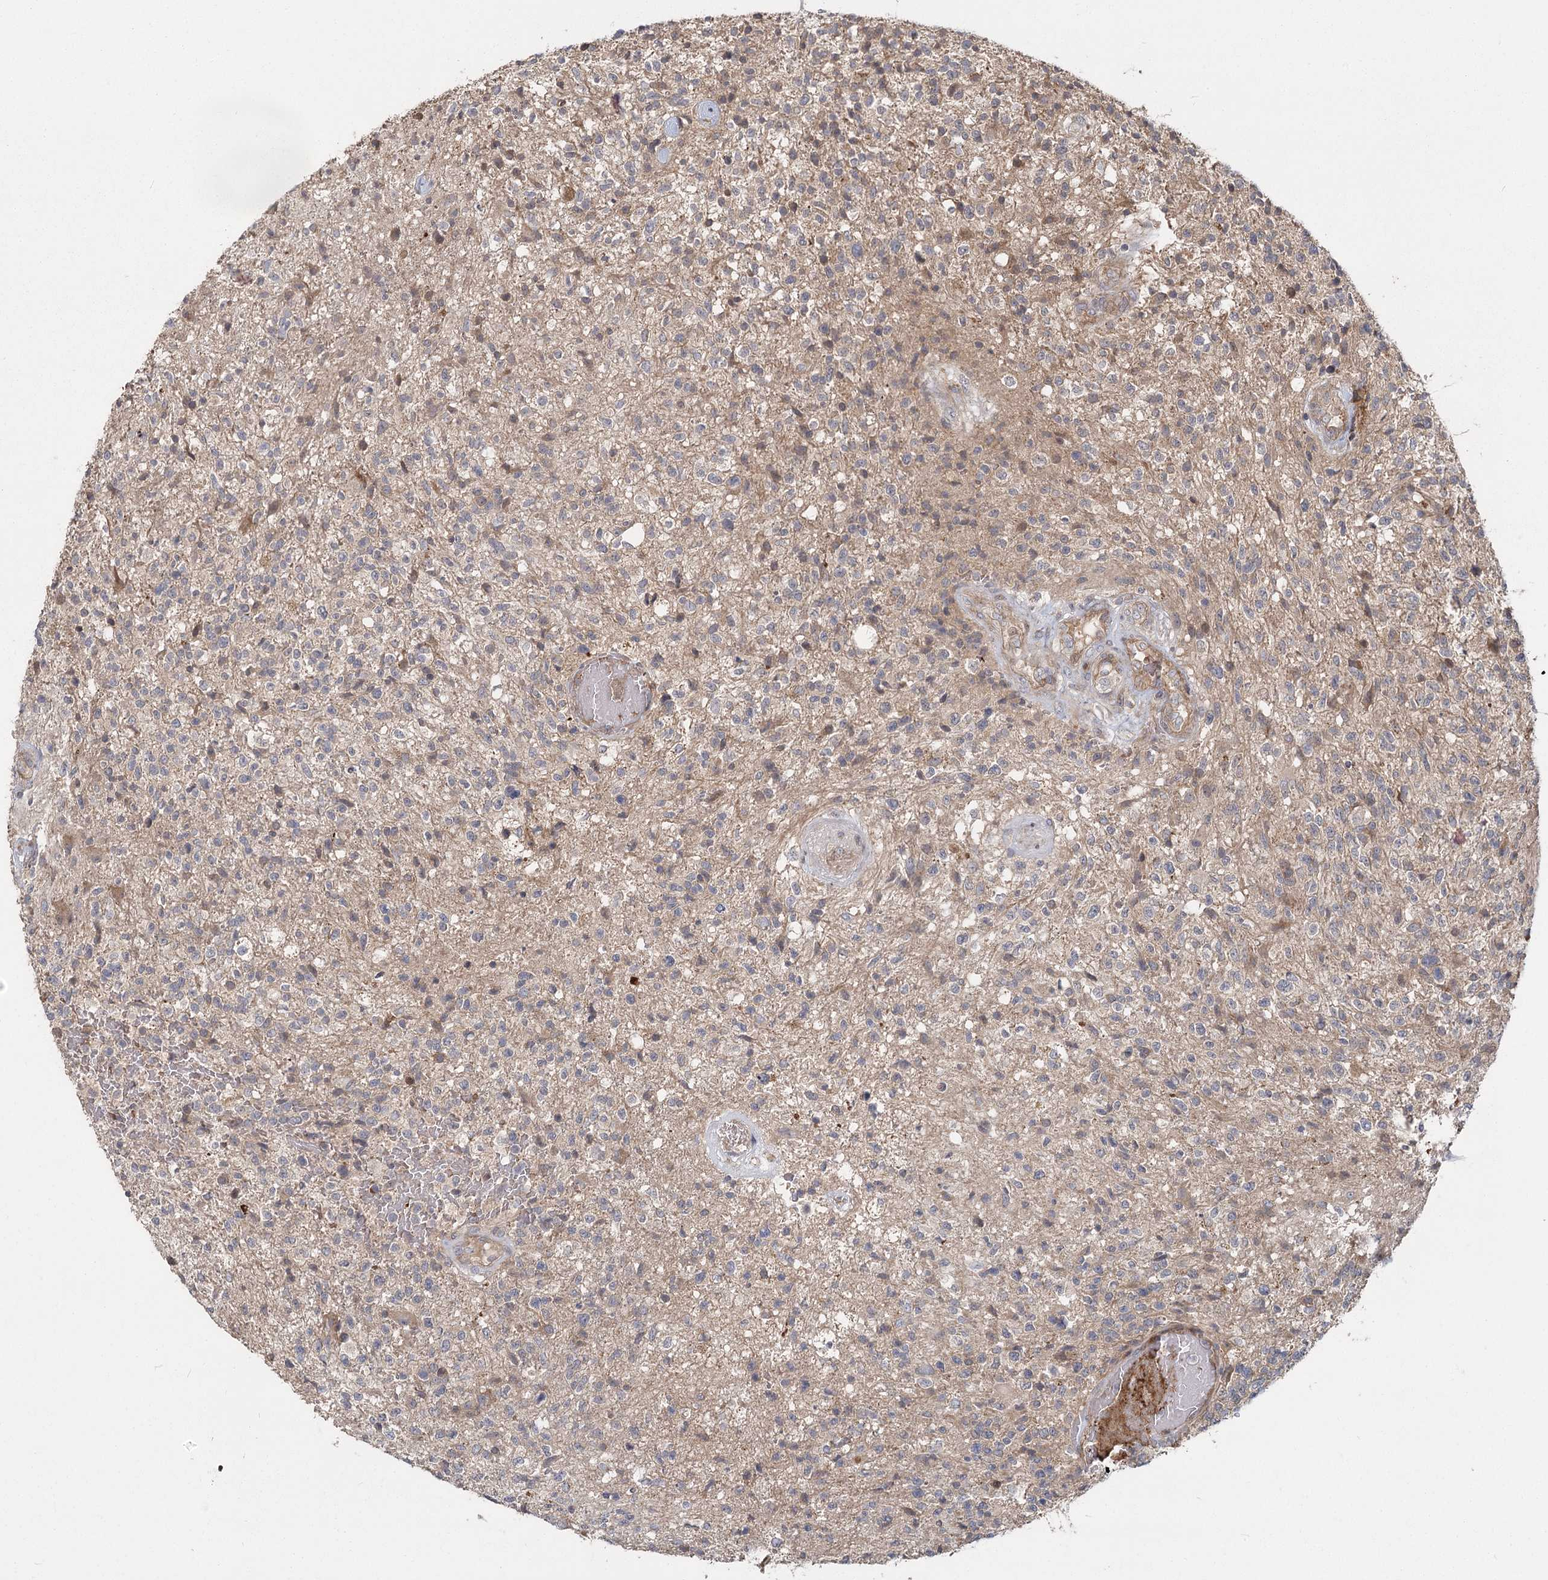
{"staining": {"intensity": "weak", "quantity": "<25%", "location": "cytoplasmic/membranous"}, "tissue": "glioma", "cell_type": "Tumor cells", "image_type": "cancer", "snomed": [{"axis": "morphology", "description": "Glioma, malignant, High grade"}, {"axis": "topography", "description": "Brain"}], "caption": "Malignant glioma (high-grade) was stained to show a protein in brown. There is no significant staining in tumor cells.", "gene": "RAPGEF6", "patient": {"sex": "male", "age": 56}}